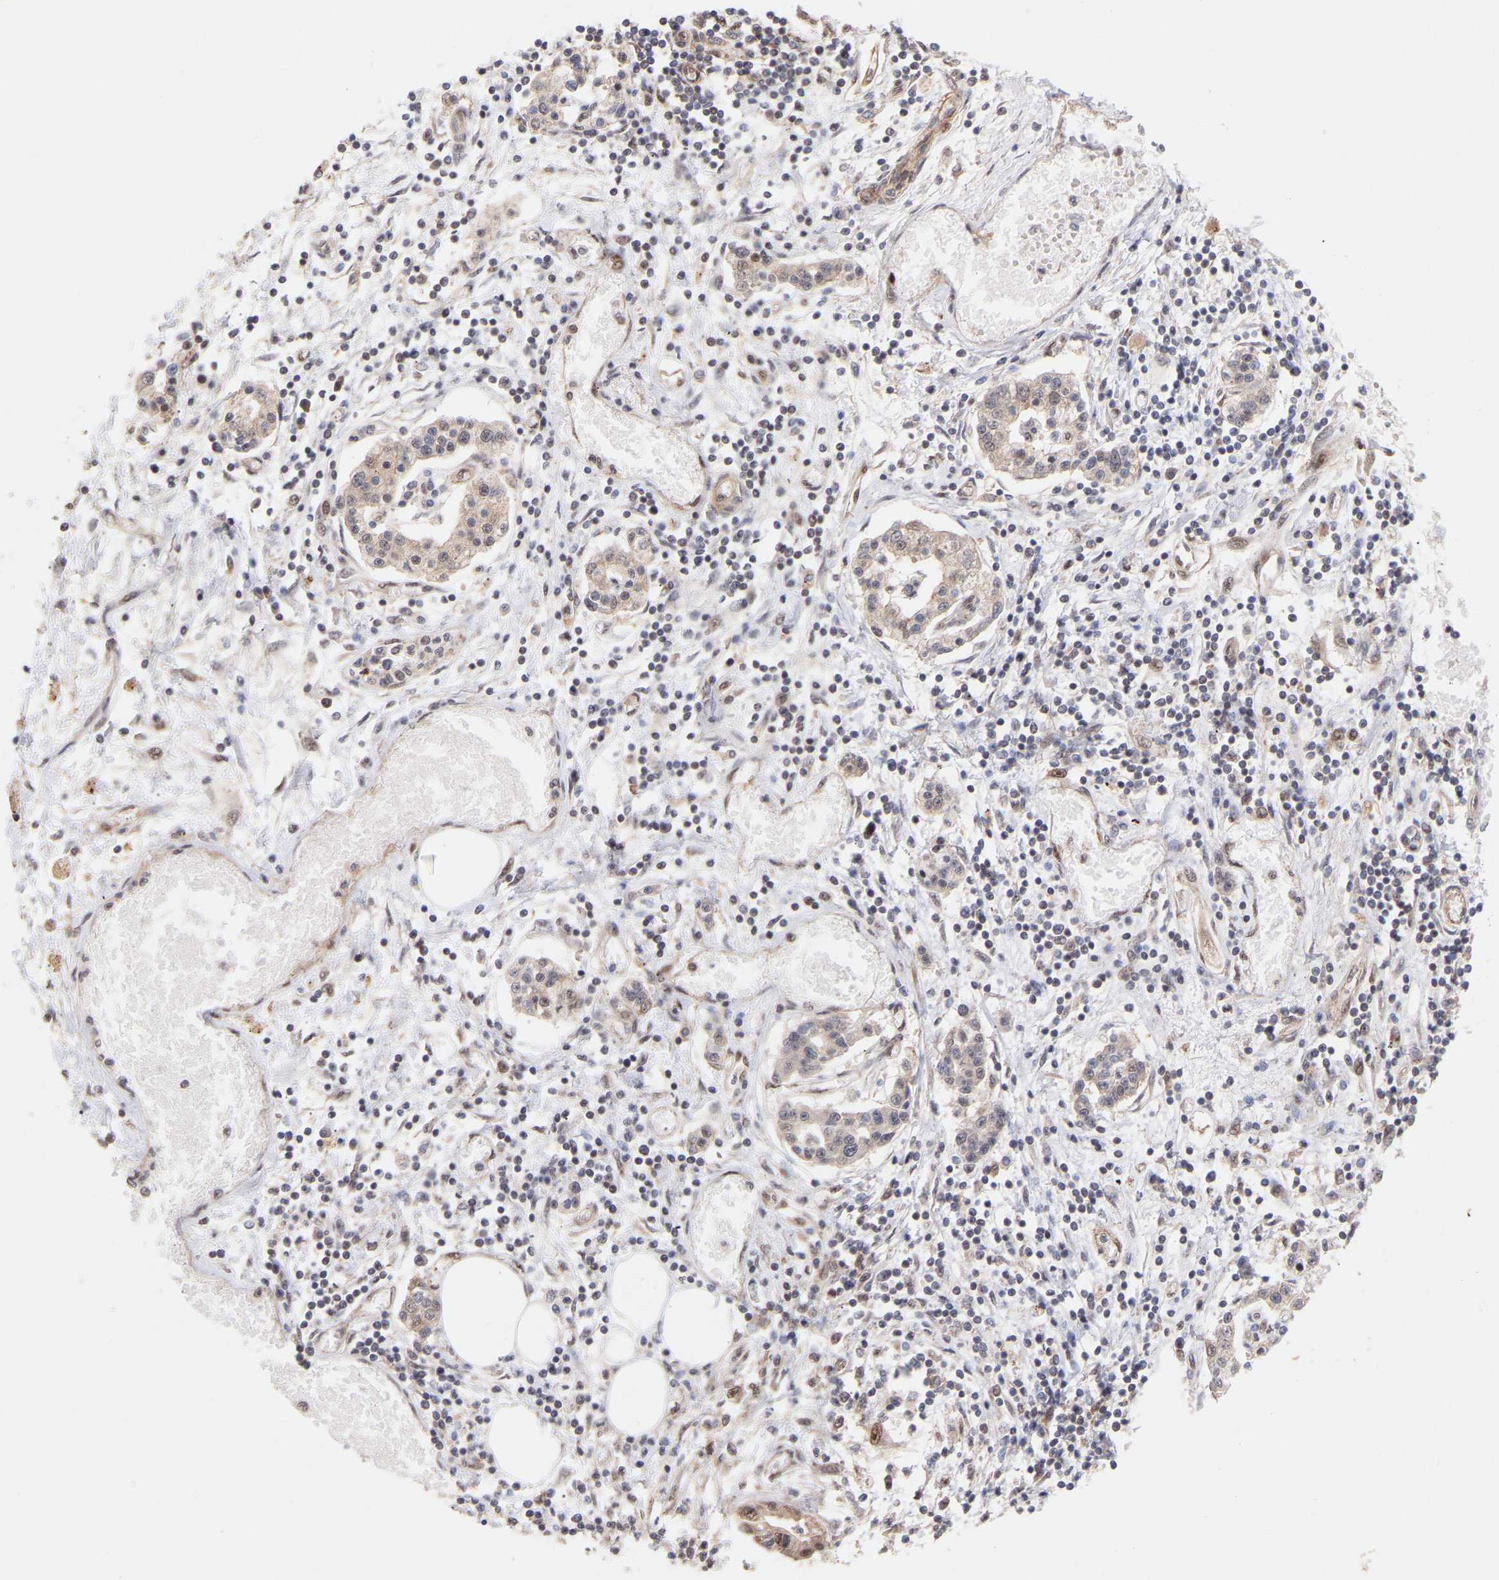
{"staining": {"intensity": "weak", "quantity": "25%-75%", "location": "cytoplasmic/membranous"}, "tissue": "pancreatic cancer", "cell_type": "Tumor cells", "image_type": "cancer", "snomed": [{"axis": "morphology", "description": "Adenocarcinoma, NOS"}, {"axis": "topography", "description": "Pancreas"}], "caption": "High-magnification brightfield microscopy of pancreatic cancer stained with DAB (3,3'-diaminobenzidine) (brown) and counterstained with hematoxylin (blue). tumor cells exhibit weak cytoplasmic/membranous staining is appreciated in approximately25%-75% of cells. (Stains: DAB (3,3'-diaminobenzidine) in brown, nuclei in blue, Microscopy: brightfield microscopy at high magnification).", "gene": "PDLIM5", "patient": {"sex": "male", "age": 56}}